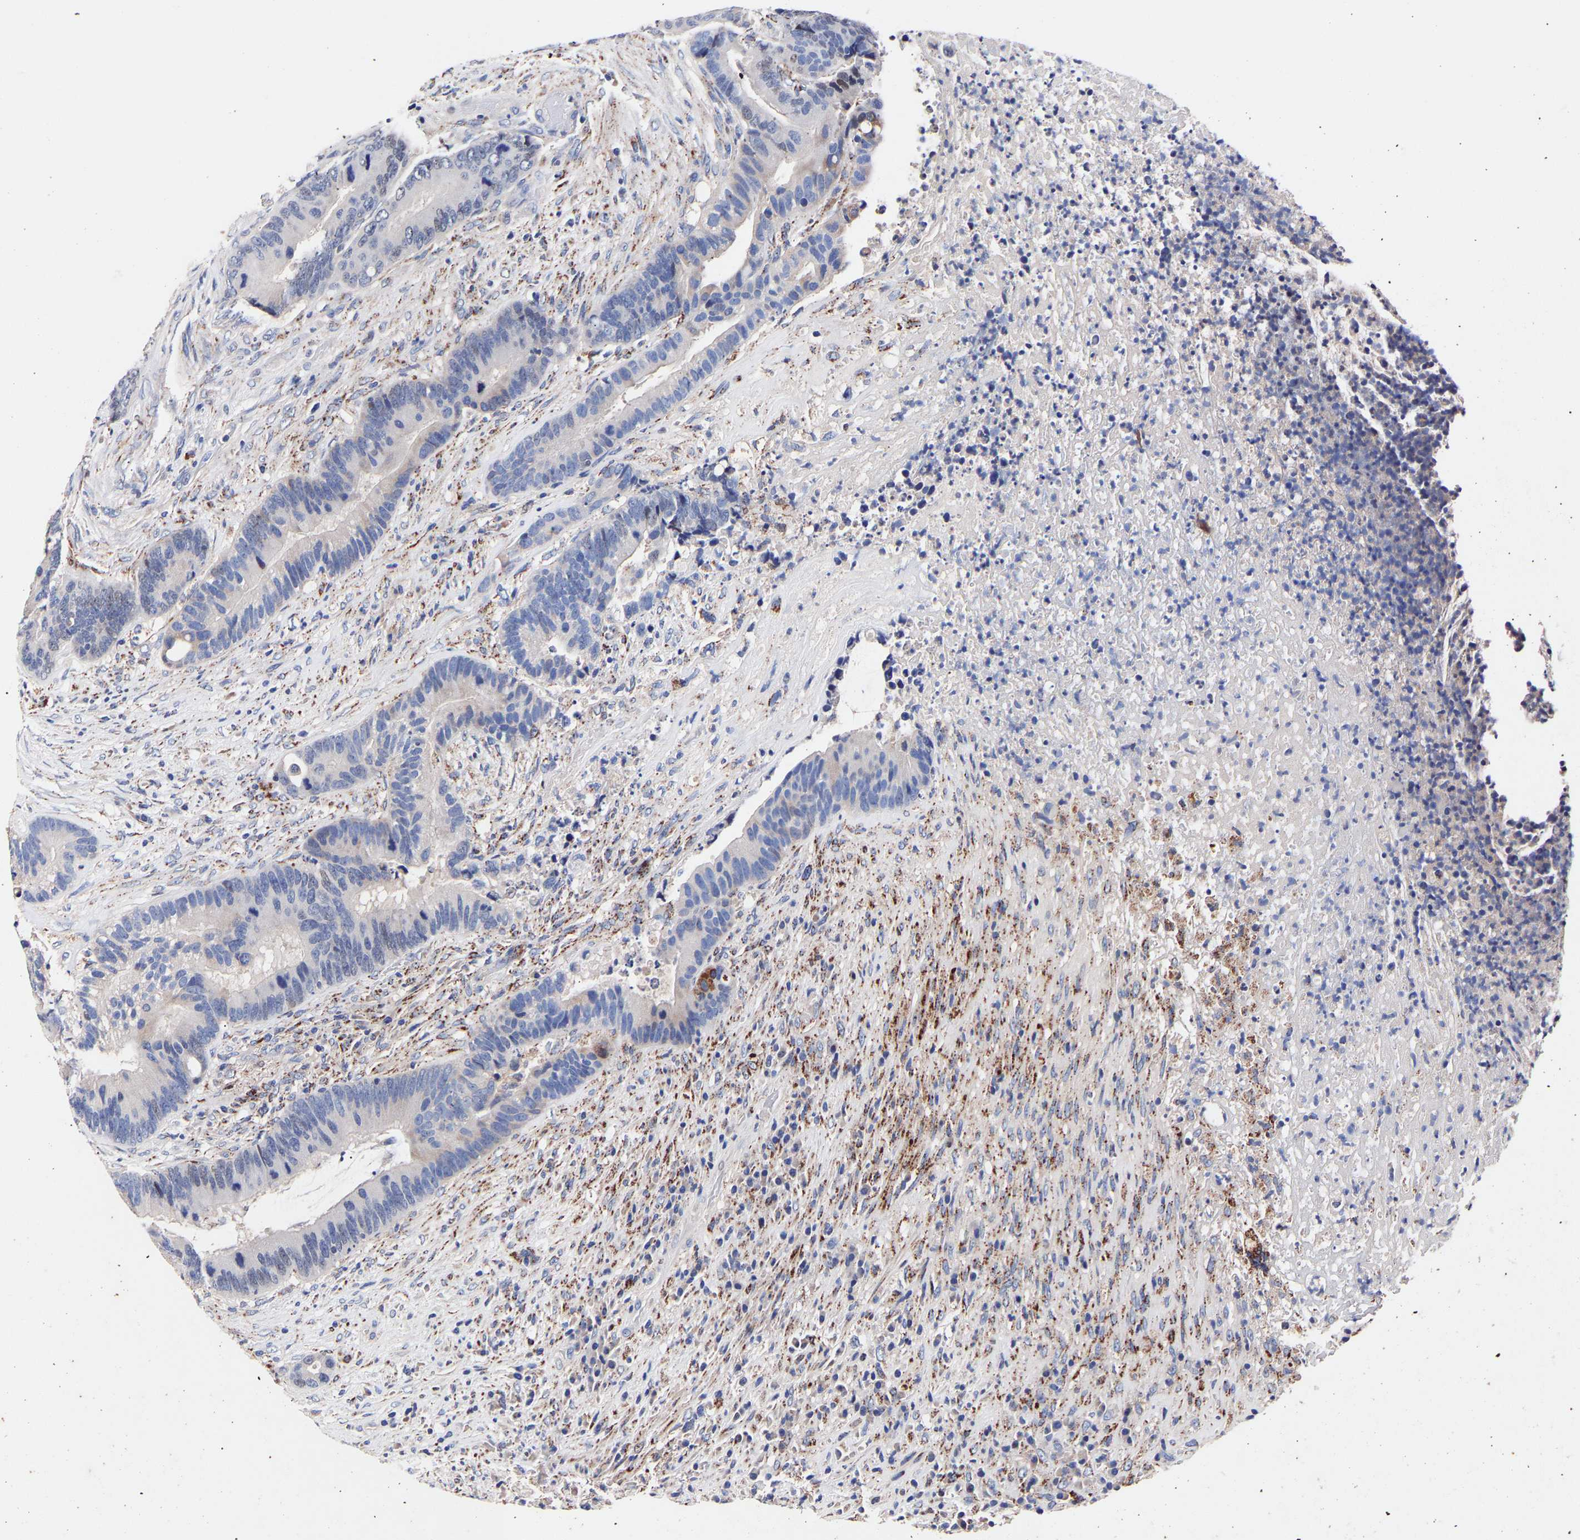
{"staining": {"intensity": "negative", "quantity": "none", "location": "none"}, "tissue": "colorectal cancer", "cell_type": "Tumor cells", "image_type": "cancer", "snomed": [{"axis": "morphology", "description": "Adenocarcinoma, NOS"}, {"axis": "topography", "description": "Rectum"}], "caption": "This micrograph is of colorectal cancer (adenocarcinoma) stained with immunohistochemistry (IHC) to label a protein in brown with the nuclei are counter-stained blue. There is no expression in tumor cells.", "gene": "SEM1", "patient": {"sex": "female", "age": 89}}